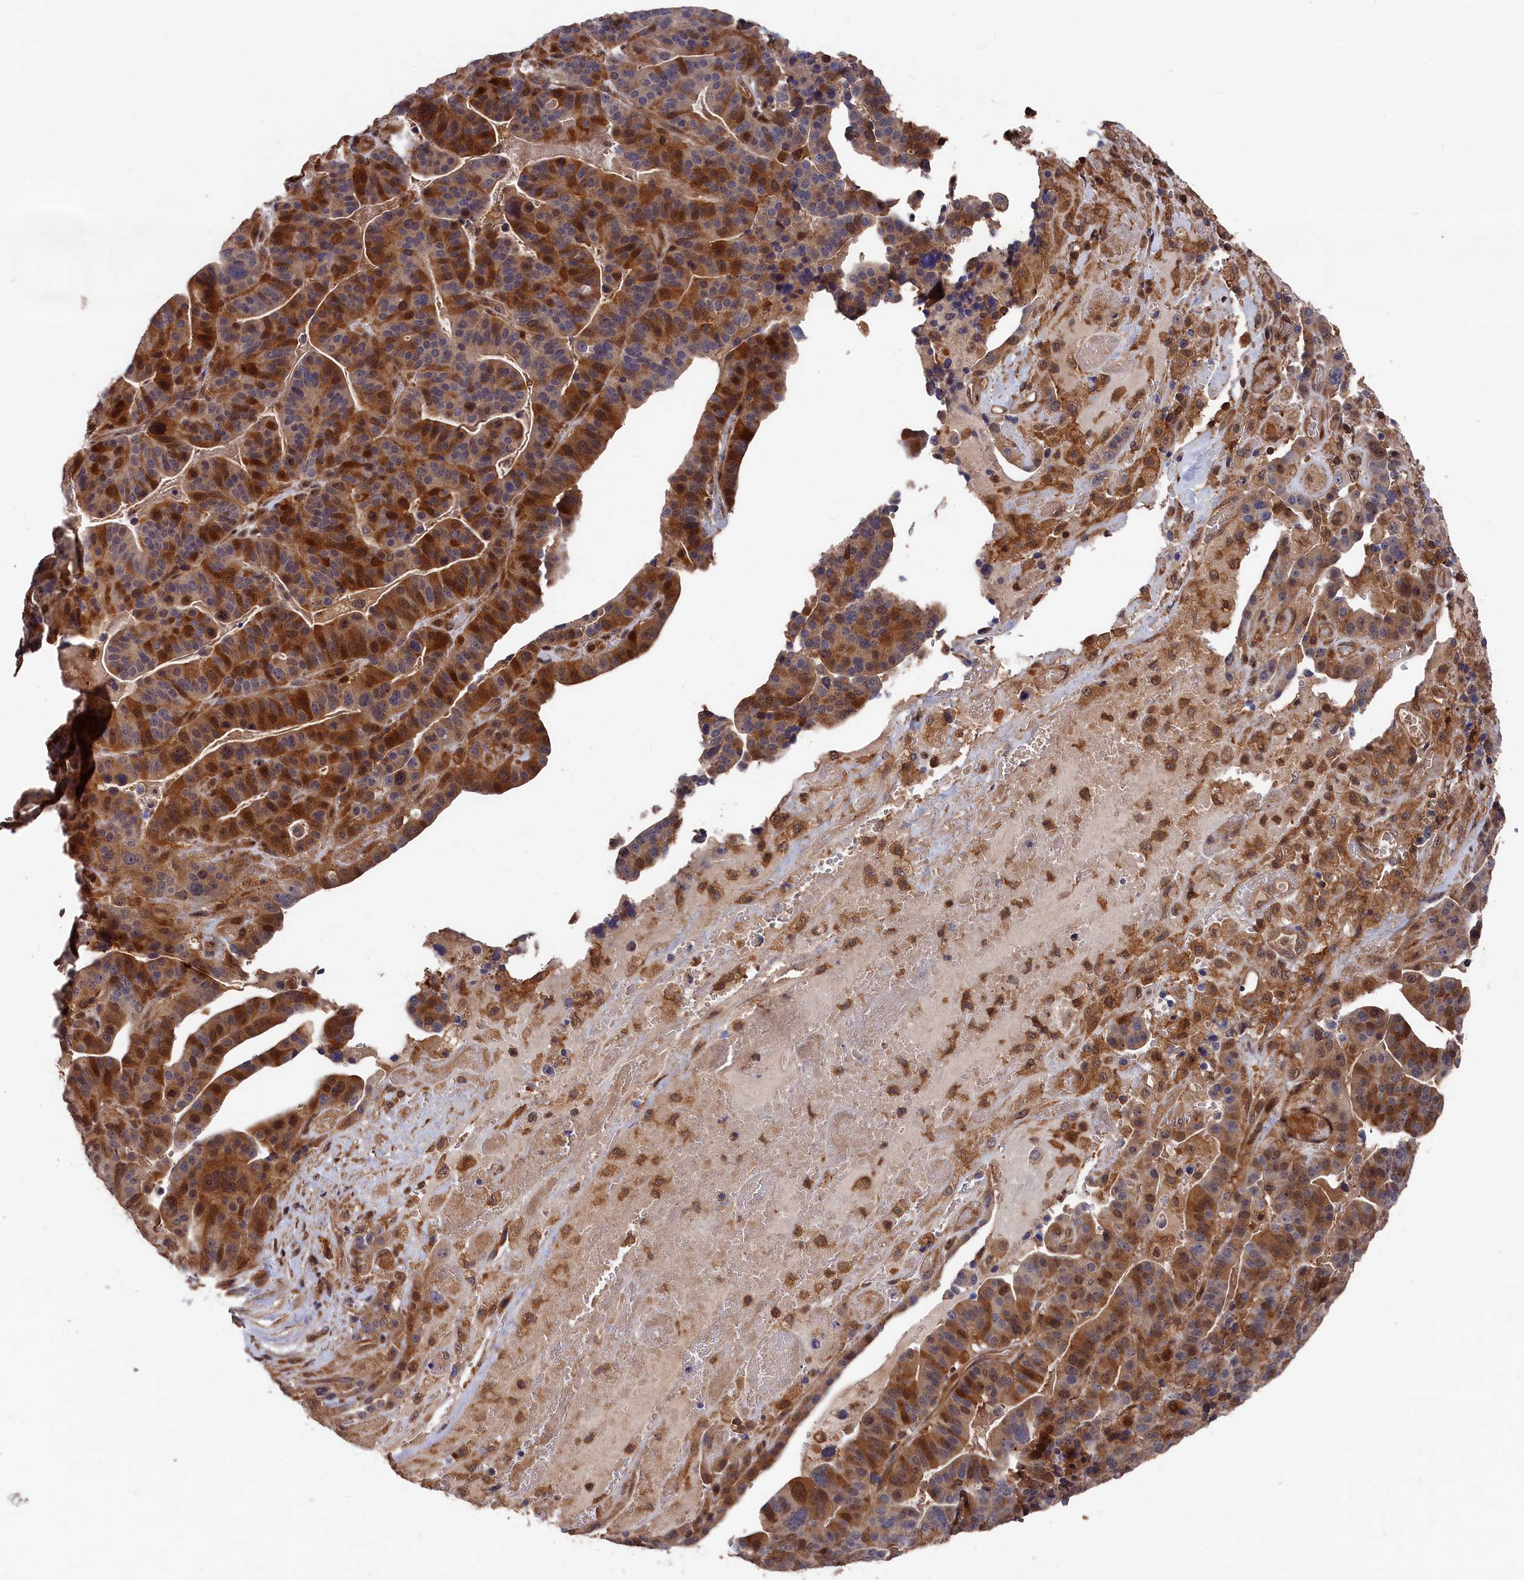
{"staining": {"intensity": "strong", "quantity": ">75%", "location": "cytoplasmic/membranous,nuclear"}, "tissue": "stomach cancer", "cell_type": "Tumor cells", "image_type": "cancer", "snomed": [{"axis": "morphology", "description": "Adenocarcinoma, NOS"}, {"axis": "topography", "description": "Stomach"}], "caption": "This is an image of immunohistochemistry (IHC) staining of adenocarcinoma (stomach), which shows strong positivity in the cytoplasmic/membranous and nuclear of tumor cells.", "gene": "RMI2", "patient": {"sex": "male", "age": 48}}